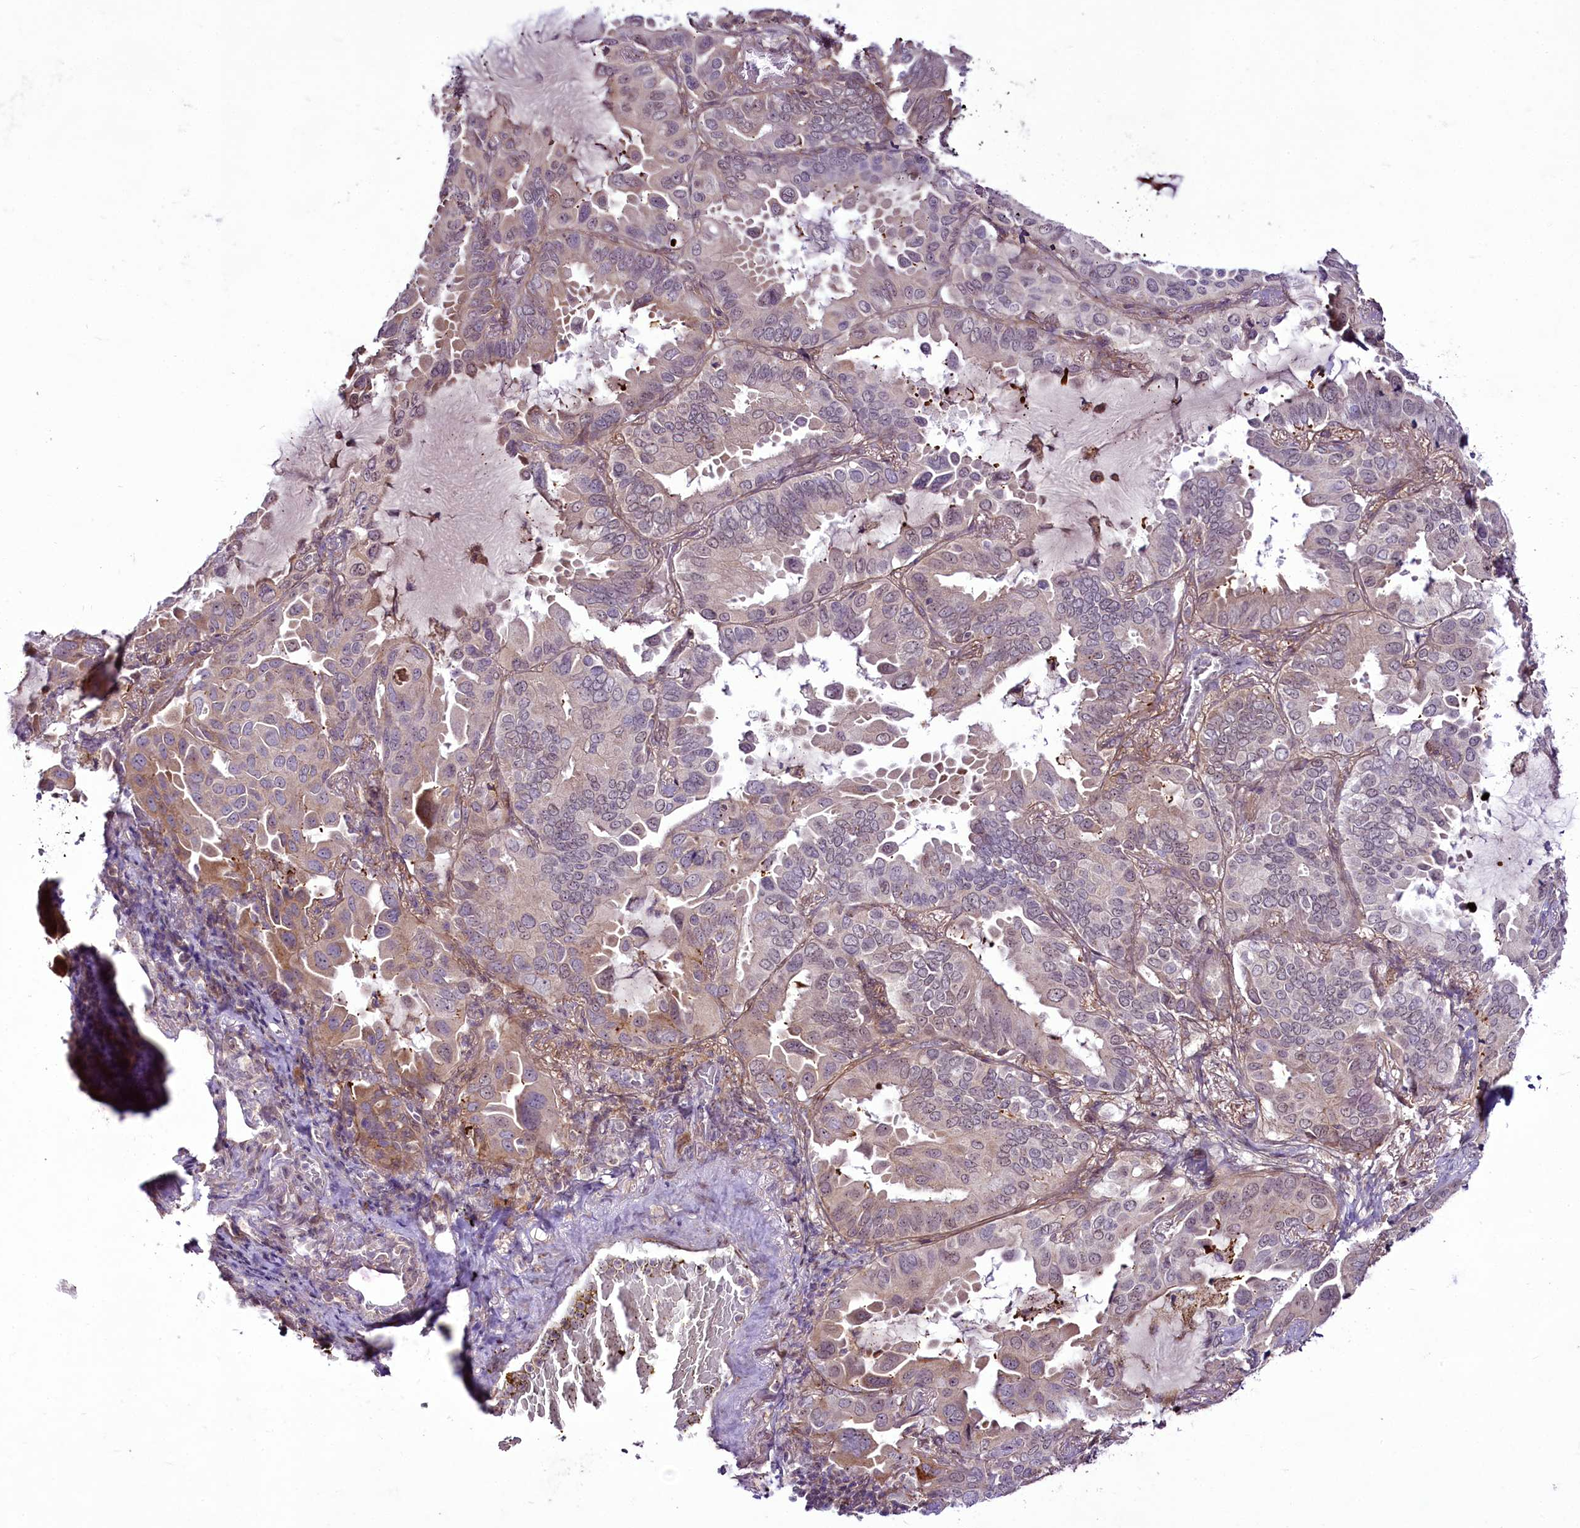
{"staining": {"intensity": "weak", "quantity": "<25%", "location": "cytoplasmic/membranous"}, "tissue": "lung cancer", "cell_type": "Tumor cells", "image_type": "cancer", "snomed": [{"axis": "morphology", "description": "Adenocarcinoma, NOS"}, {"axis": "topography", "description": "Lung"}], "caption": "This photomicrograph is of lung cancer (adenocarcinoma) stained with IHC to label a protein in brown with the nuclei are counter-stained blue. There is no positivity in tumor cells.", "gene": "RSBN1", "patient": {"sex": "male", "age": 64}}